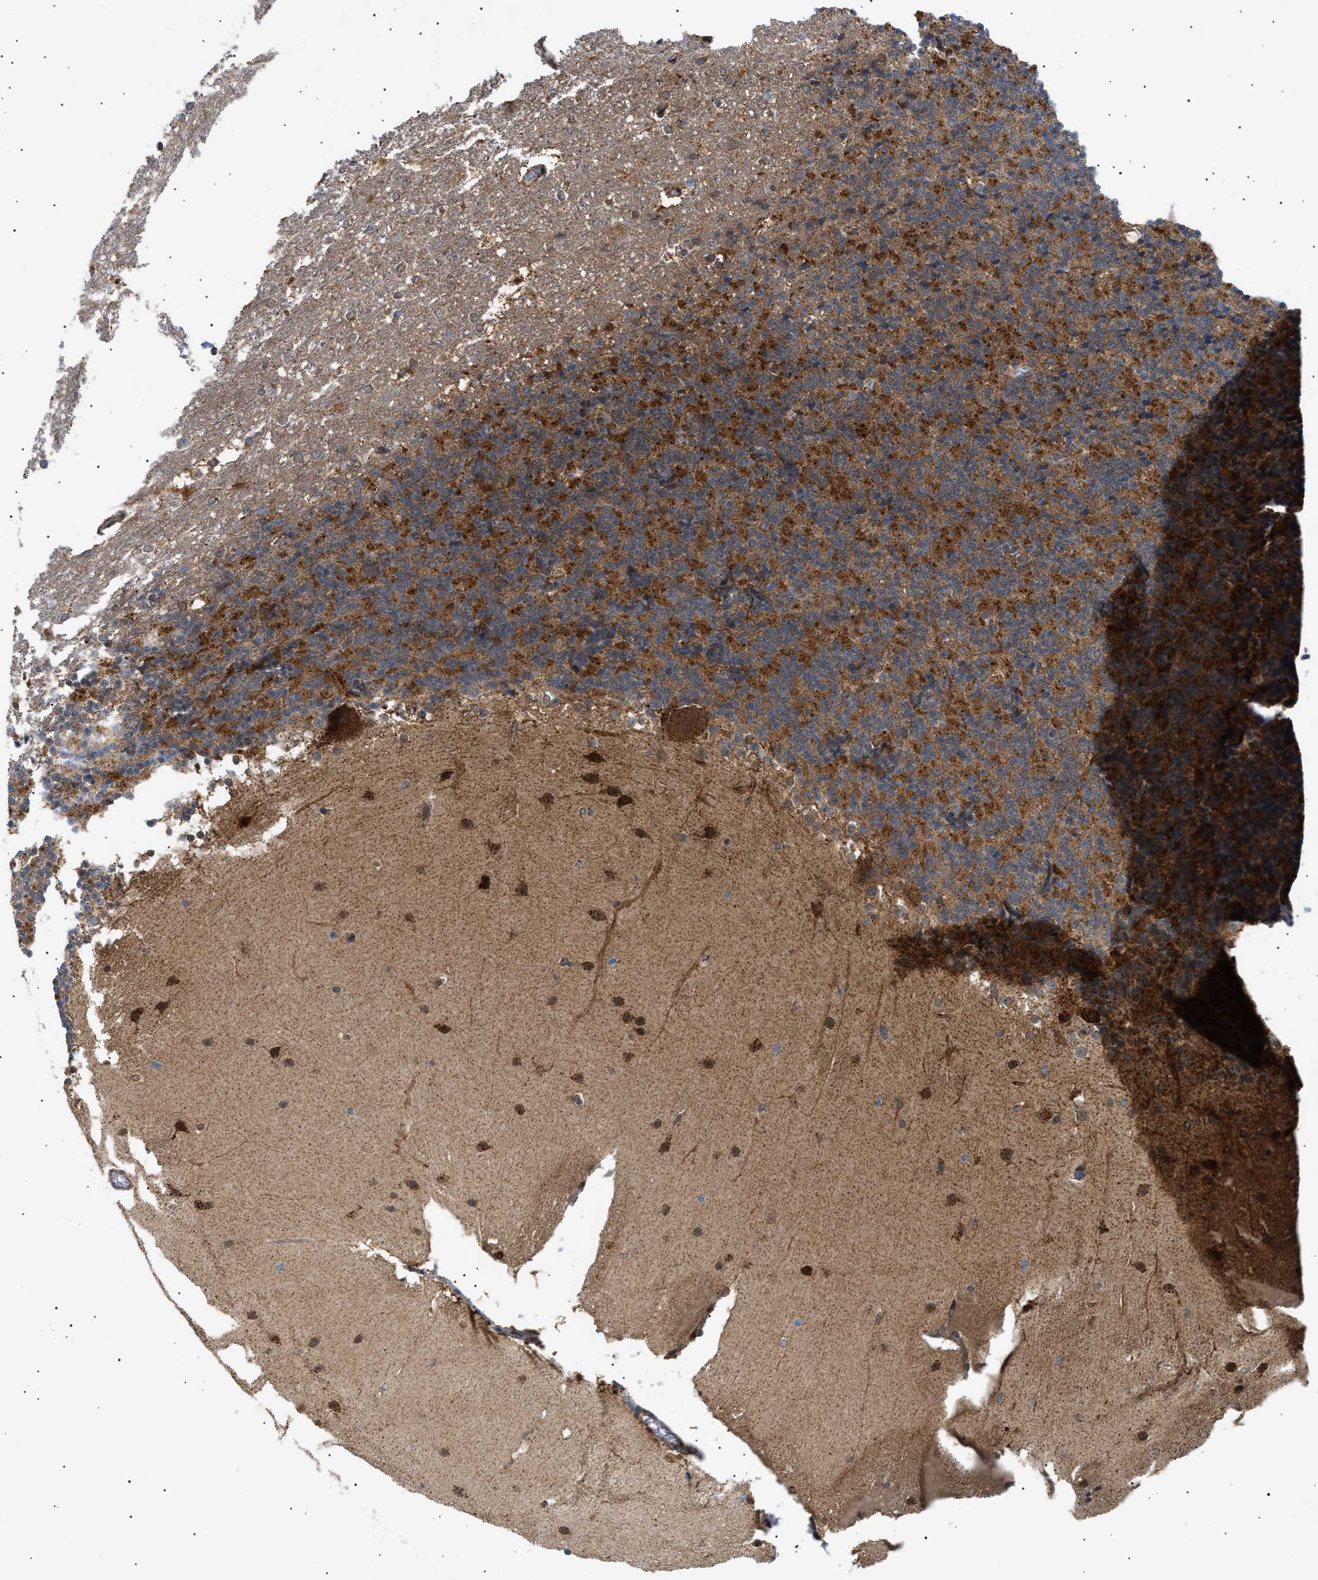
{"staining": {"intensity": "strong", "quantity": "25%-75%", "location": "cytoplasmic/membranous"}, "tissue": "cerebellum", "cell_type": "Cells in granular layer", "image_type": "normal", "snomed": [{"axis": "morphology", "description": "Normal tissue, NOS"}, {"axis": "topography", "description": "Cerebellum"}], "caption": "Brown immunohistochemical staining in normal human cerebellum exhibits strong cytoplasmic/membranous positivity in approximately 25%-75% of cells in granular layer.", "gene": "SIRT5", "patient": {"sex": "female", "age": 19}}